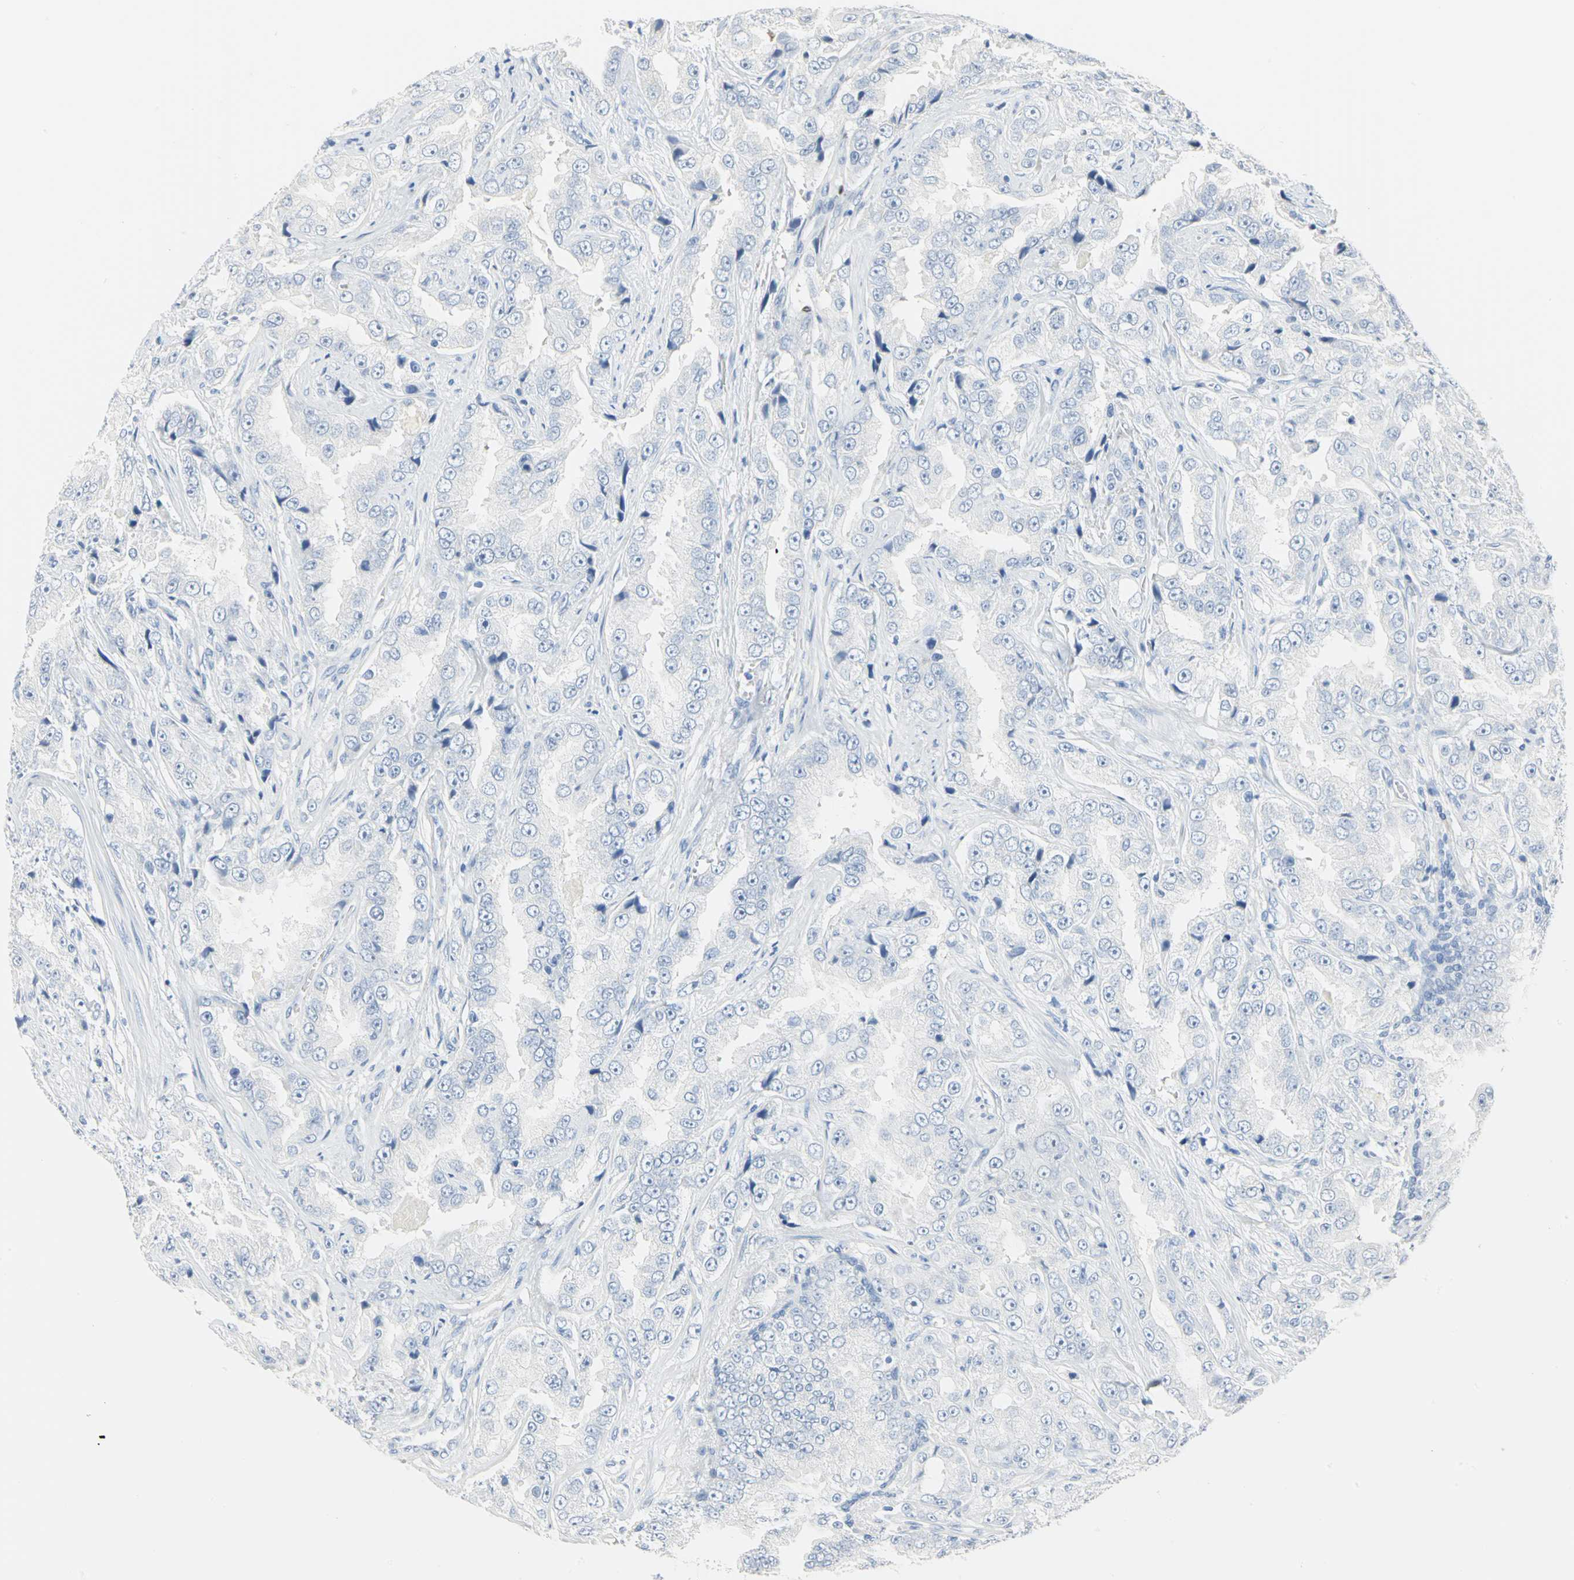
{"staining": {"intensity": "negative", "quantity": "none", "location": "none"}, "tissue": "prostate cancer", "cell_type": "Tumor cells", "image_type": "cancer", "snomed": [{"axis": "morphology", "description": "Adenocarcinoma, High grade"}, {"axis": "topography", "description": "Prostate"}], "caption": "Tumor cells show no significant protein positivity in prostate cancer. Nuclei are stained in blue.", "gene": "CA3", "patient": {"sex": "male", "age": 73}}